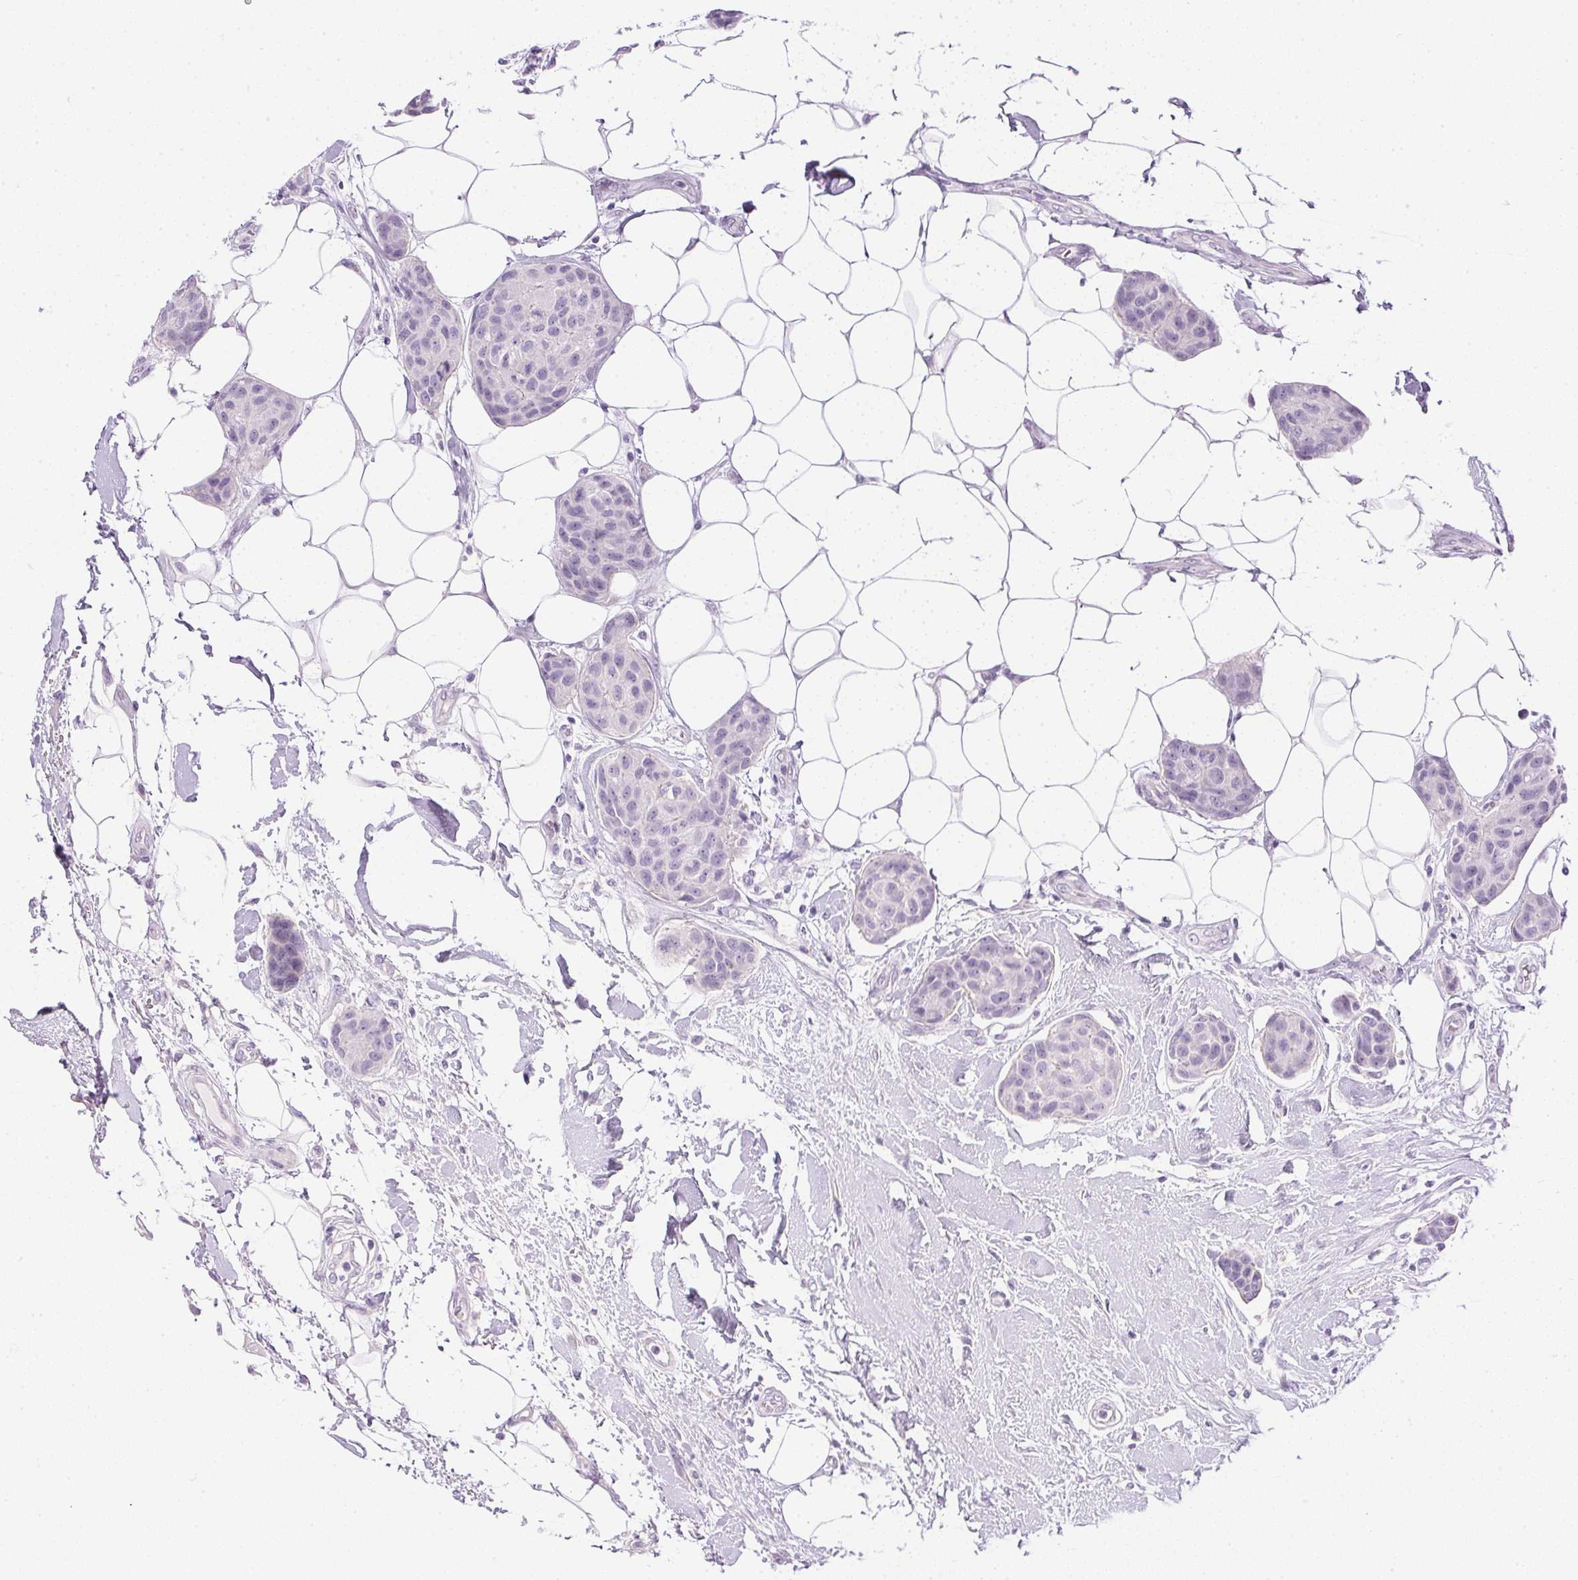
{"staining": {"intensity": "negative", "quantity": "none", "location": "none"}, "tissue": "breast cancer", "cell_type": "Tumor cells", "image_type": "cancer", "snomed": [{"axis": "morphology", "description": "Duct carcinoma"}, {"axis": "topography", "description": "Breast"}, {"axis": "topography", "description": "Lymph node"}], "caption": "The immunohistochemistry (IHC) micrograph has no significant staining in tumor cells of breast infiltrating ductal carcinoma tissue.", "gene": "CTRL", "patient": {"sex": "female", "age": 80}}